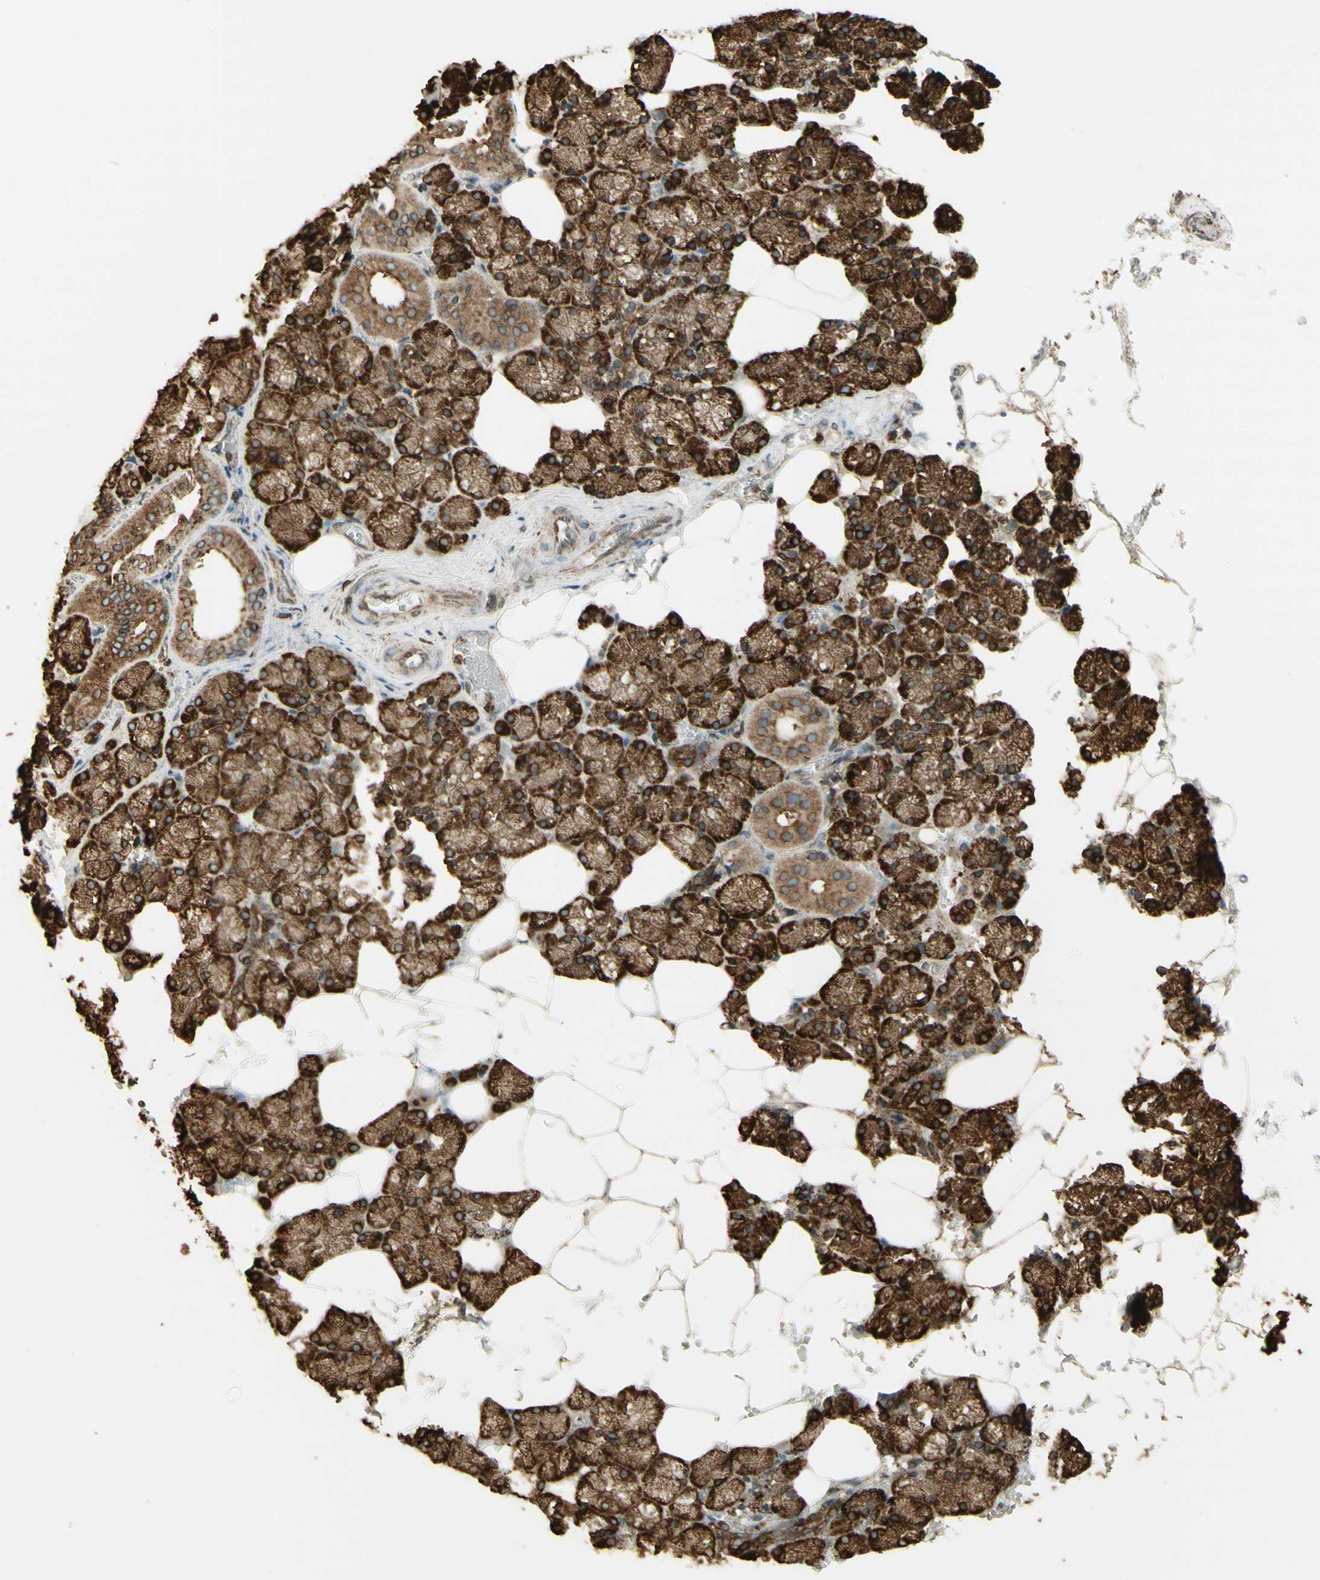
{"staining": {"intensity": "strong", "quantity": ">75%", "location": "cytoplasmic/membranous"}, "tissue": "salivary gland", "cell_type": "Glandular cells", "image_type": "normal", "snomed": [{"axis": "morphology", "description": "Normal tissue, NOS"}, {"axis": "topography", "description": "Salivary gland"}], "caption": "Salivary gland stained with DAB (3,3'-diaminobenzidine) IHC reveals high levels of strong cytoplasmic/membranous staining in about >75% of glandular cells. (Brightfield microscopy of DAB IHC at high magnification).", "gene": "CANX", "patient": {"sex": "male", "age": 62}}